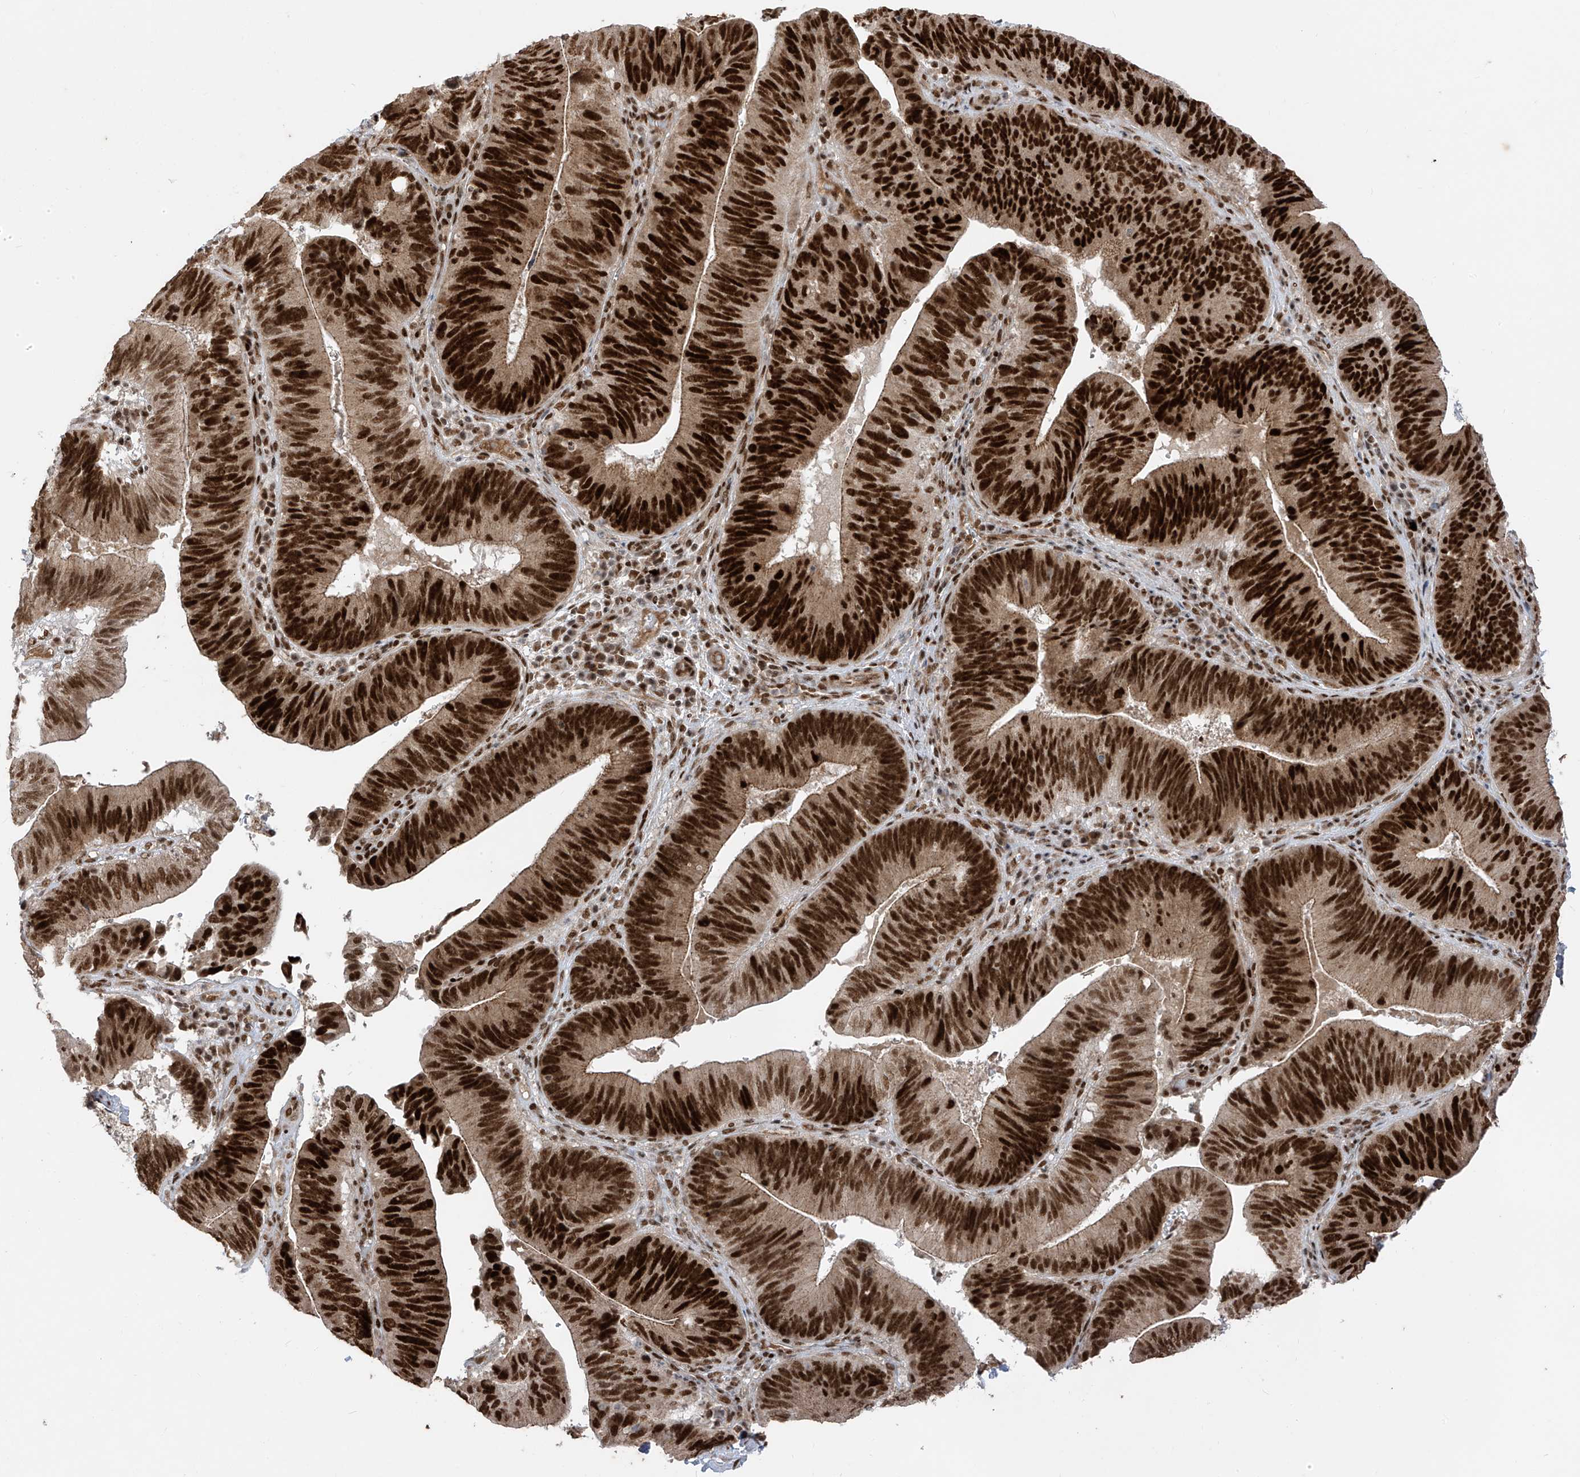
{"staining": {"intensity": "strong", "quantity": ">75%", "location": "nuclear"}, "tissue": "pancreatic cancer", "cell_type": "Tumor cells", "image_type": "cancer", "snomed": [{"axis": "morphology", "description": "Adenocarcinoma, NOS"}, {"axis": "topography", "description": "Pancreas"}], "caption": "A micrograph of adenocarcinoma (pancreatic) stained for a protein displays strong nuclear brown staining in tumor cells. Using DAB (brown) and hematoxylin (blue) stains, captured at high magnification using brightfield microscopy.", "gene": "ARHGEF3", "patient": {"sex": "male", "age": 63}}